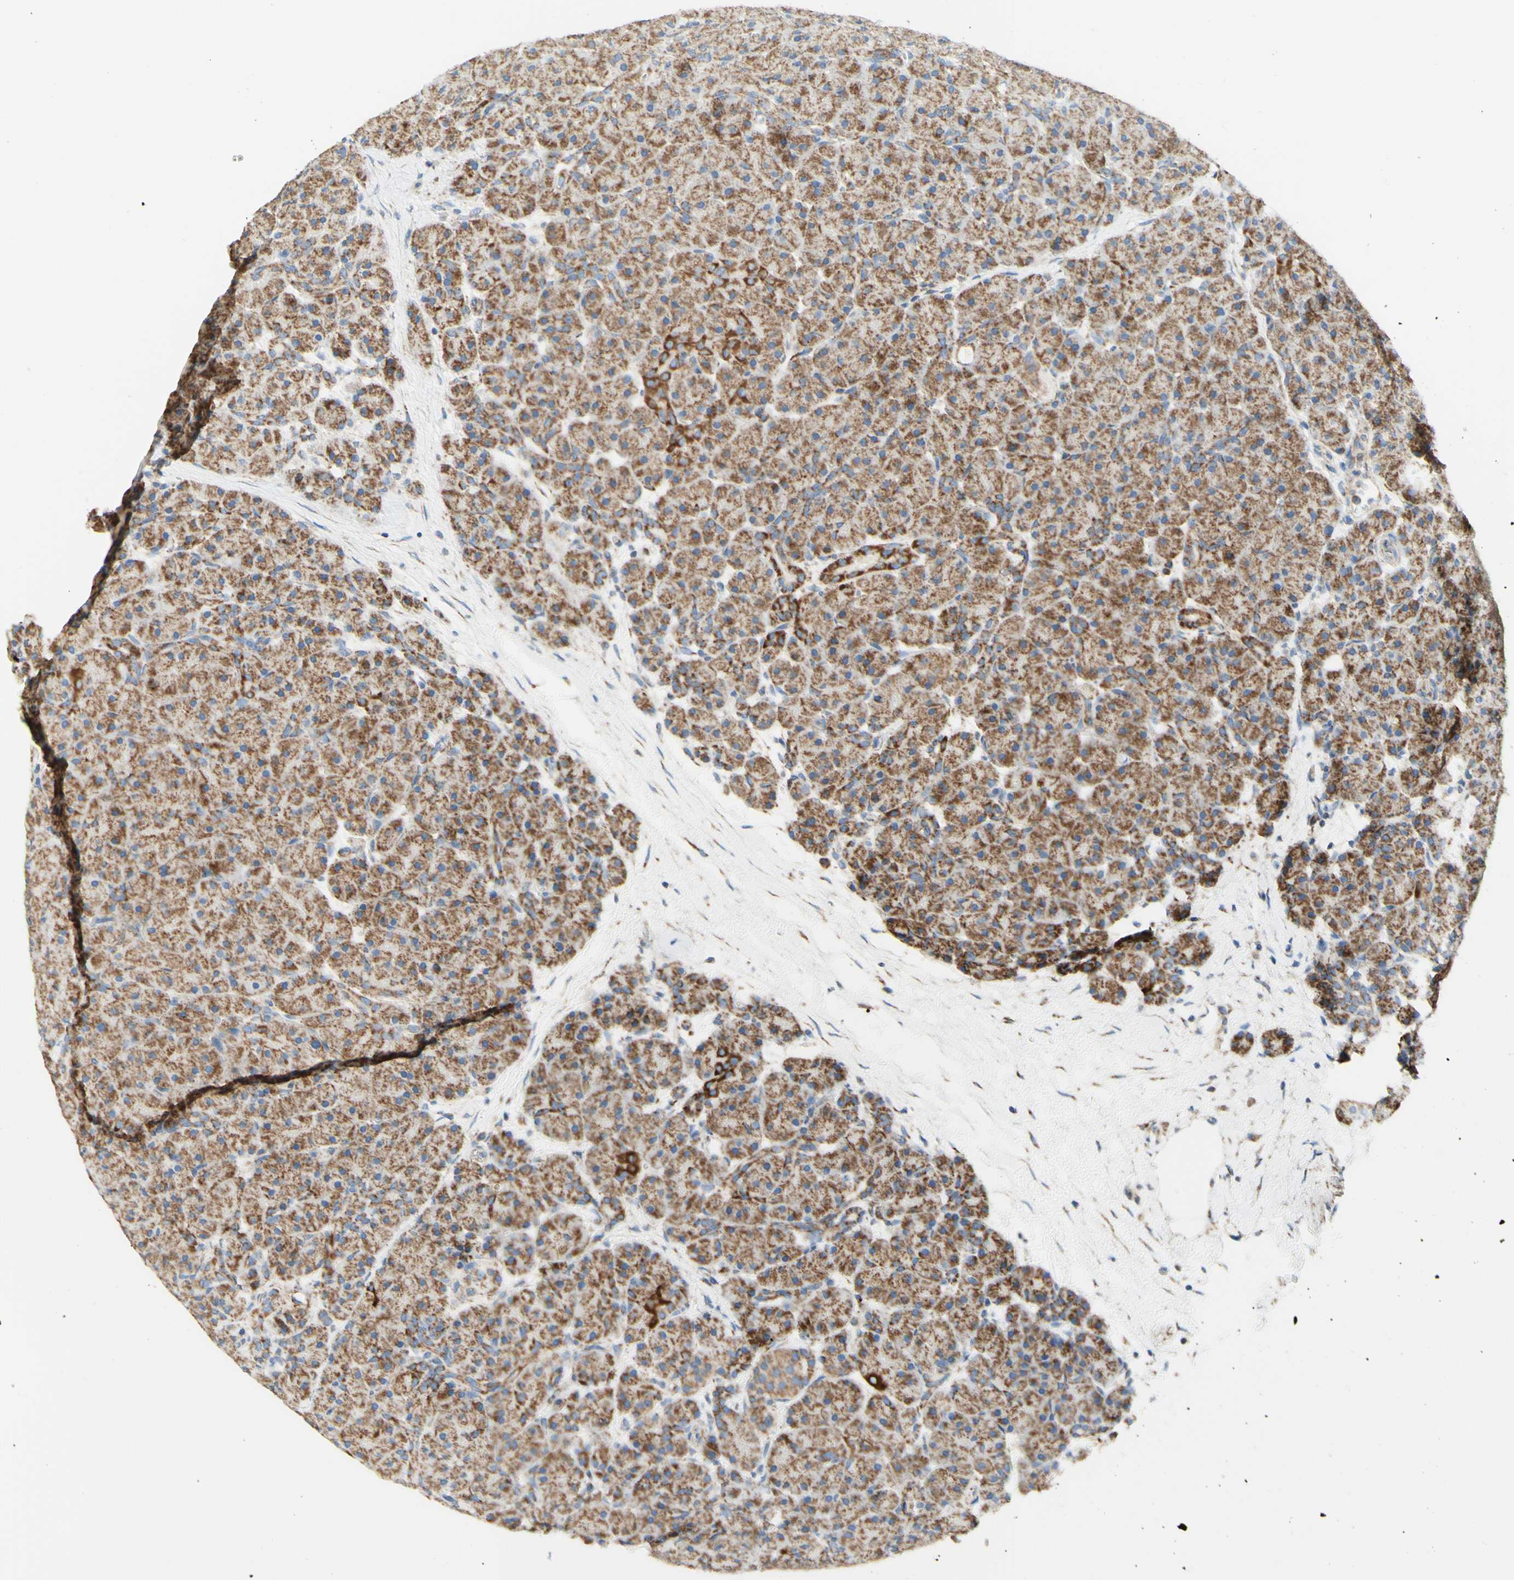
{"staining": {"intensity": "moderate", "quantity": ">75%", "location": "cytoplasmic/membranous"}, "tissue": "pancreas", "cell_type": "Exocrine glandular cells", "image_type": "normal", "snomed": [{"axis": "morphology", "description": "Normal tissue, NOS"}, {"axis": "topography", "description": "Pancreas"}], "caption": "The image demonstrates staining of normal pancreas, revealing moderate cytoplasmic/membranous protein expression (brown color) within exocrine glandular cells.", "gene": "ARMC10", "patient": {"sex": "male", "age": 66}}